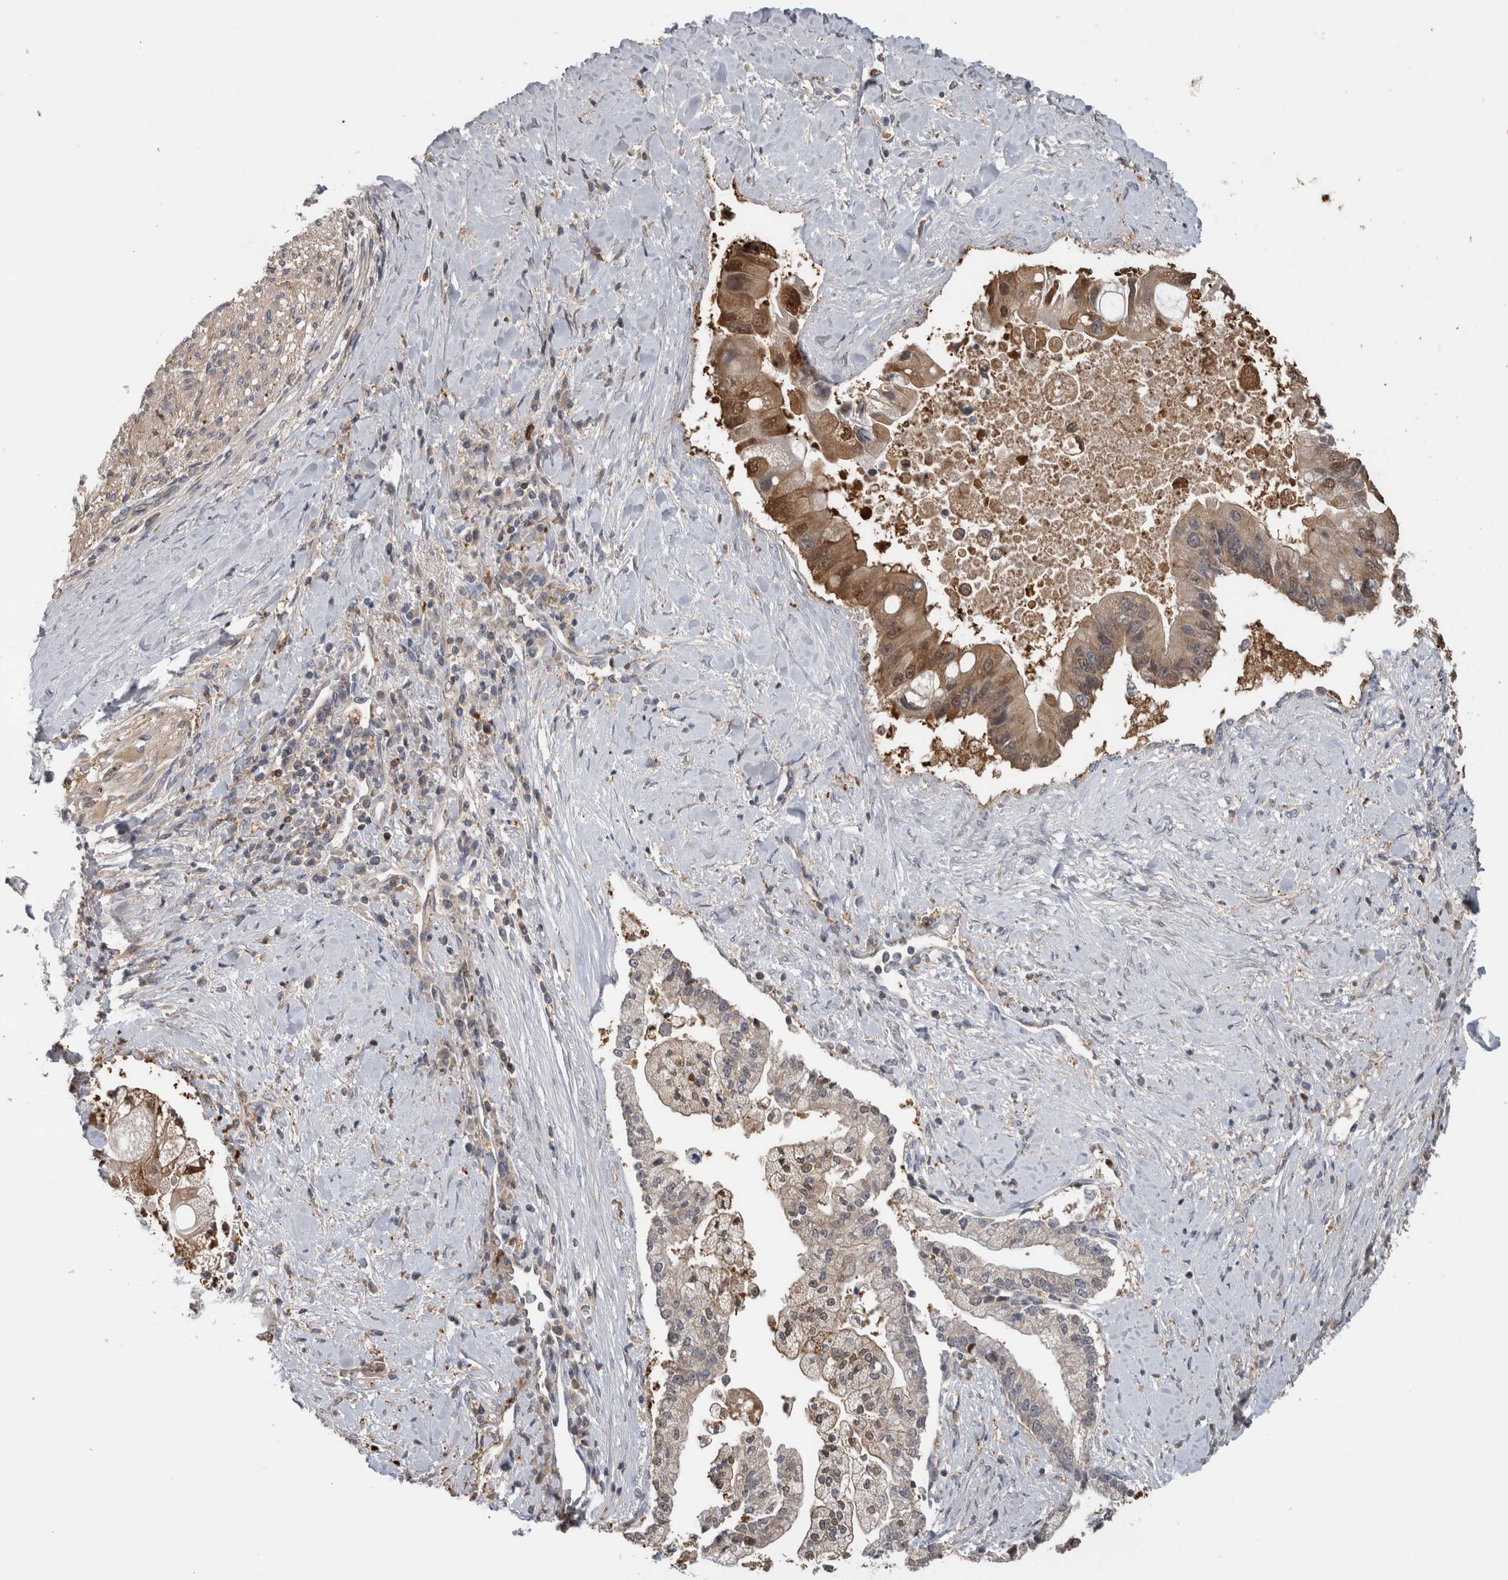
{"staining": {"intensity": "moderate", "quantity": "25%-75%", "location": "cytoplasmic/membranous,nuclear"}, "tissue": "liver cancer", "cell_type": "Tumor cells", "image_type": "cancer", "snomed": [{"axis": "morphology", "description": "Cholangiocarcinoma"}, {"axis": "topography", "description": "Liver"}], "caption": "Immunohistochemical staining of liver cancer (cholangiocarcinoma) exhibits moderate cytoplasmic/membranous and nuclear protein expression in about 25%-75% of tumor cells.", "gene": "USH1G", "patient": {"sex": "male", "age": 50}}